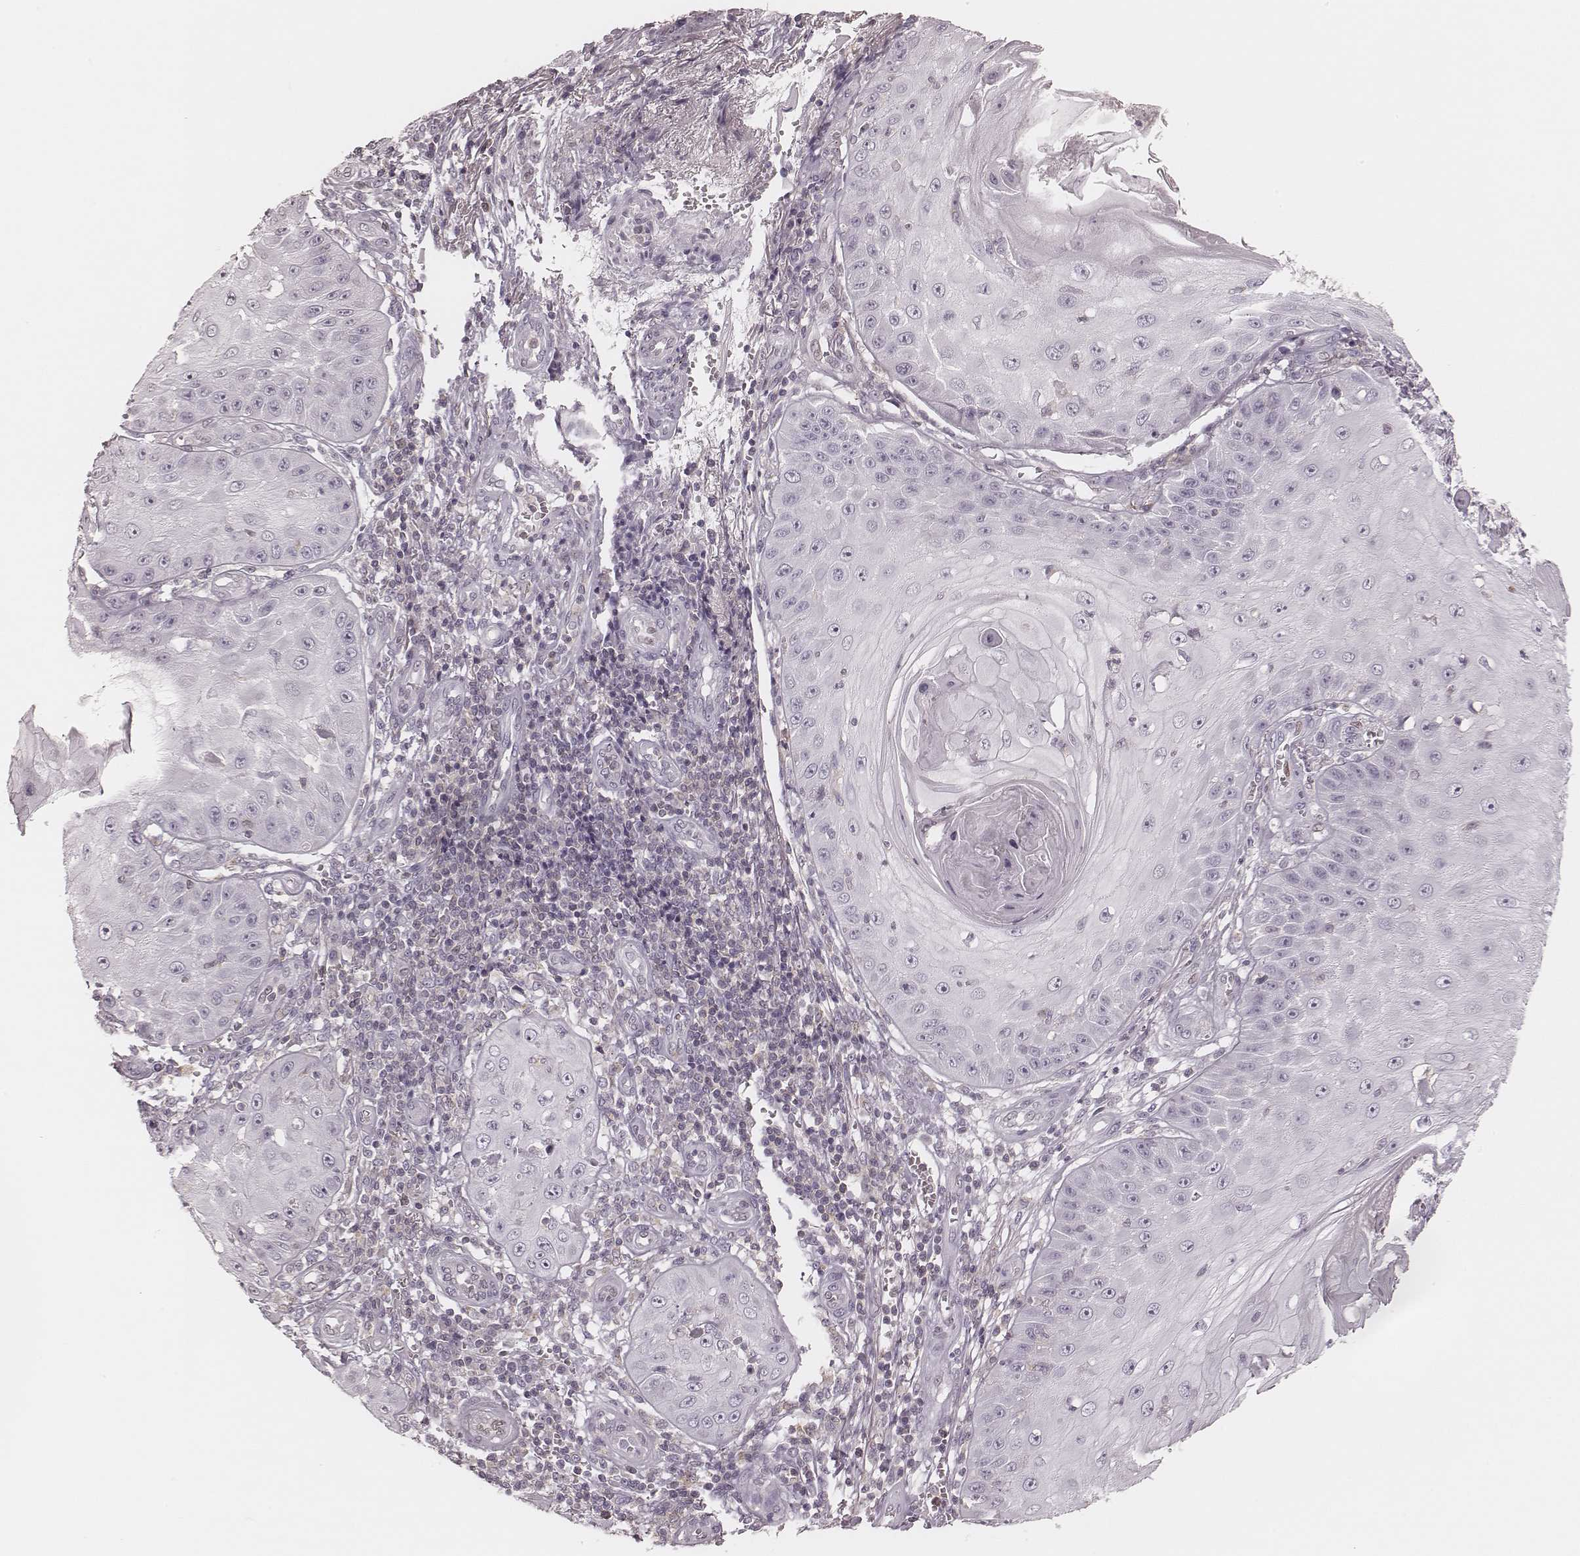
{"staining": {"intensity": "negative", "quantity": "none", "location": "none"}, "tissue": "skin cancer", "cell_type": "Tumor cells", "image_type": "cancer", "snomed": [{"axis": "morphology", "description": "Squamous cell carcinoma, NOS"}, {"axis": "topography", "description": "Skin"}], "caption": "Immunohistochemistry photomicrograph of human squamous cell carcinoma (skin) stained for a protein (brown), which shows no positivity in tumor cells.", "gene": "MSX1", "patient": {"sex": "male", "age": 70}}